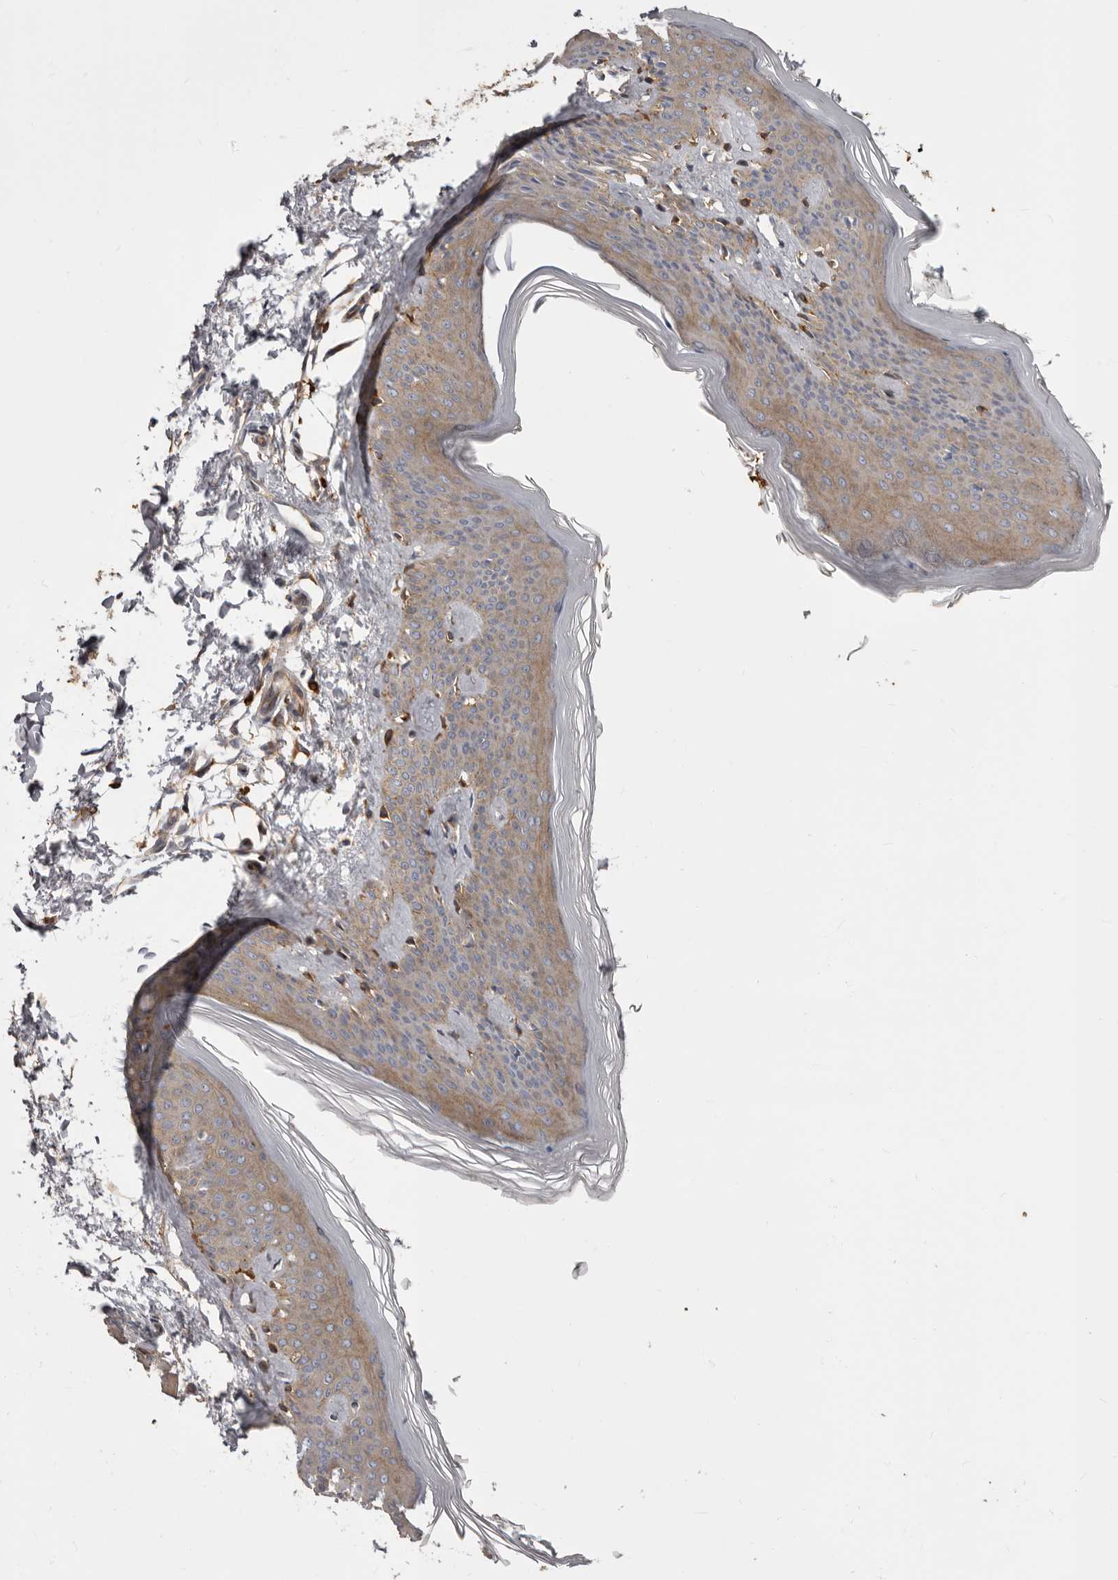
{"staining": {"intensity": "moderate", "quantity": ">75%", "location": "cytoplasmic/membranous"}, "tissue": "skin", "cell_type": "Fibroblasts", "image_type": "normal", "snomed": [{"axis": "morphology", "description": "Normal tissue, NOS"}, {"axis": "topography", "description": "Skin"}], "caption": "Immunohistochemical staining of unremarkable skin shows moderate cytoplasmic/membranous protein expression in approximately >75% of fibroblasts.", "gene": "ENAH", "patient": {"sex": "female", "age": 27}}